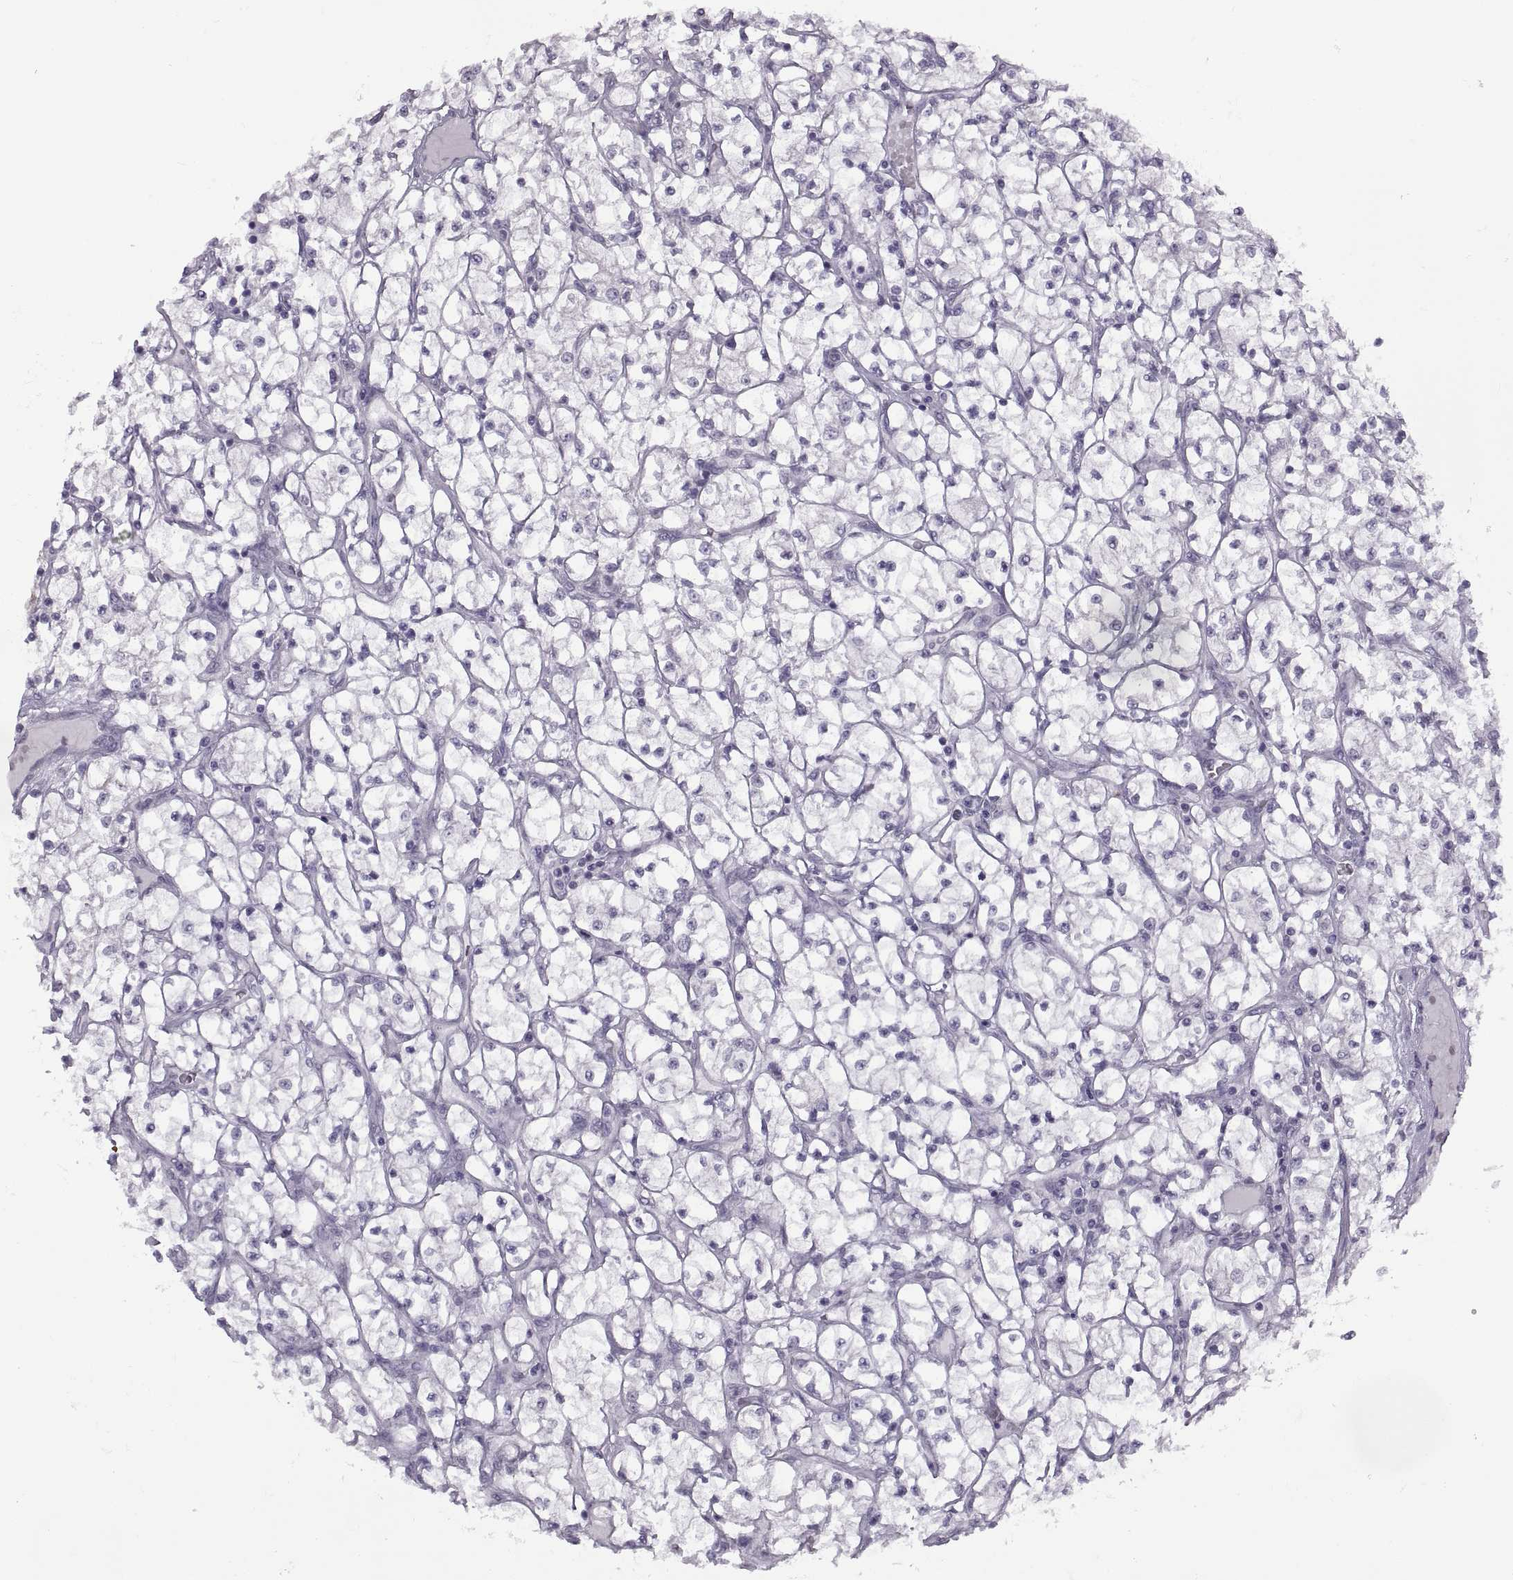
{"staining": {"intensity": "negative", "quantity": "none", "location": "none"}, "tissue": "renal cancer", "cell_type": "Tumor cells", "image_type": "cancer", "snomed": [{"axis": "morphology", "description": "Adenocarcinoma, NOS"}, {"axis": "topography", "description": "Kidney"}], "caption": "Immunohistochemistry image of human renal cancer stained for a protein (brown), which shows no expression in tumor cells.", "gene": "ASIC2", "patient": {"sex": "female", "age": 64}}